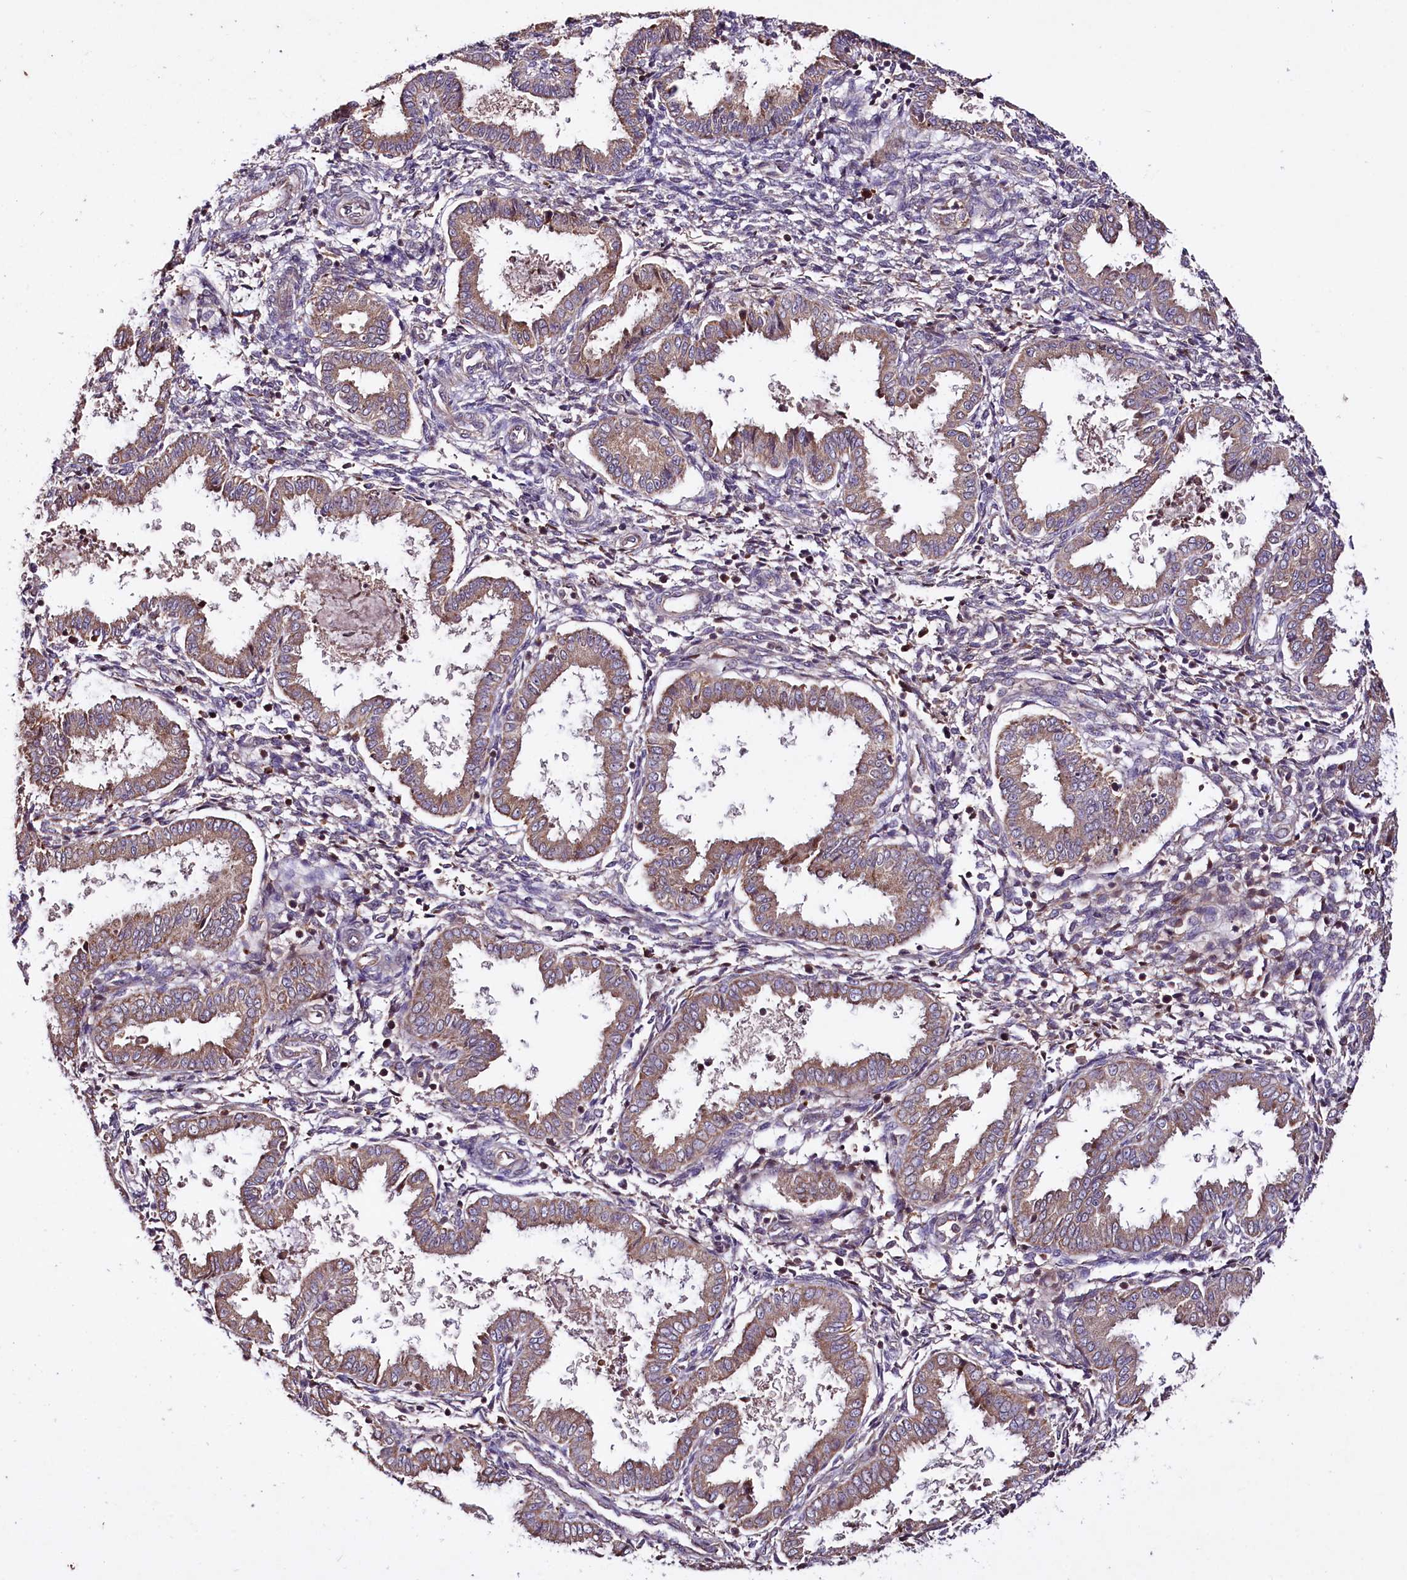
{"staining": {"intensity": "moderate", "quantity": "<25%", "location": "cytoplasmic/membranous"}, "tissue": "endometrium", "cell_type": "Cells in endometrial stroma", "image_type": "normal", "snomed": [{"axis": "morphology", "description": "Normal tissue, NOS"}, {"axis": "topography", "description": "Endometrium"}], "caption": "Immunohistochemical staining of unremarkable endometrium reveals <25% levels of moderate cytoplasmic/membranous protein staining in about <25% of cells in endometrial stroma. Ihc stains the protein of interest in brown and the nuclei are stained blue.", "gene": "TNPO3", "patient": {"sex": "female", "age": 33}}